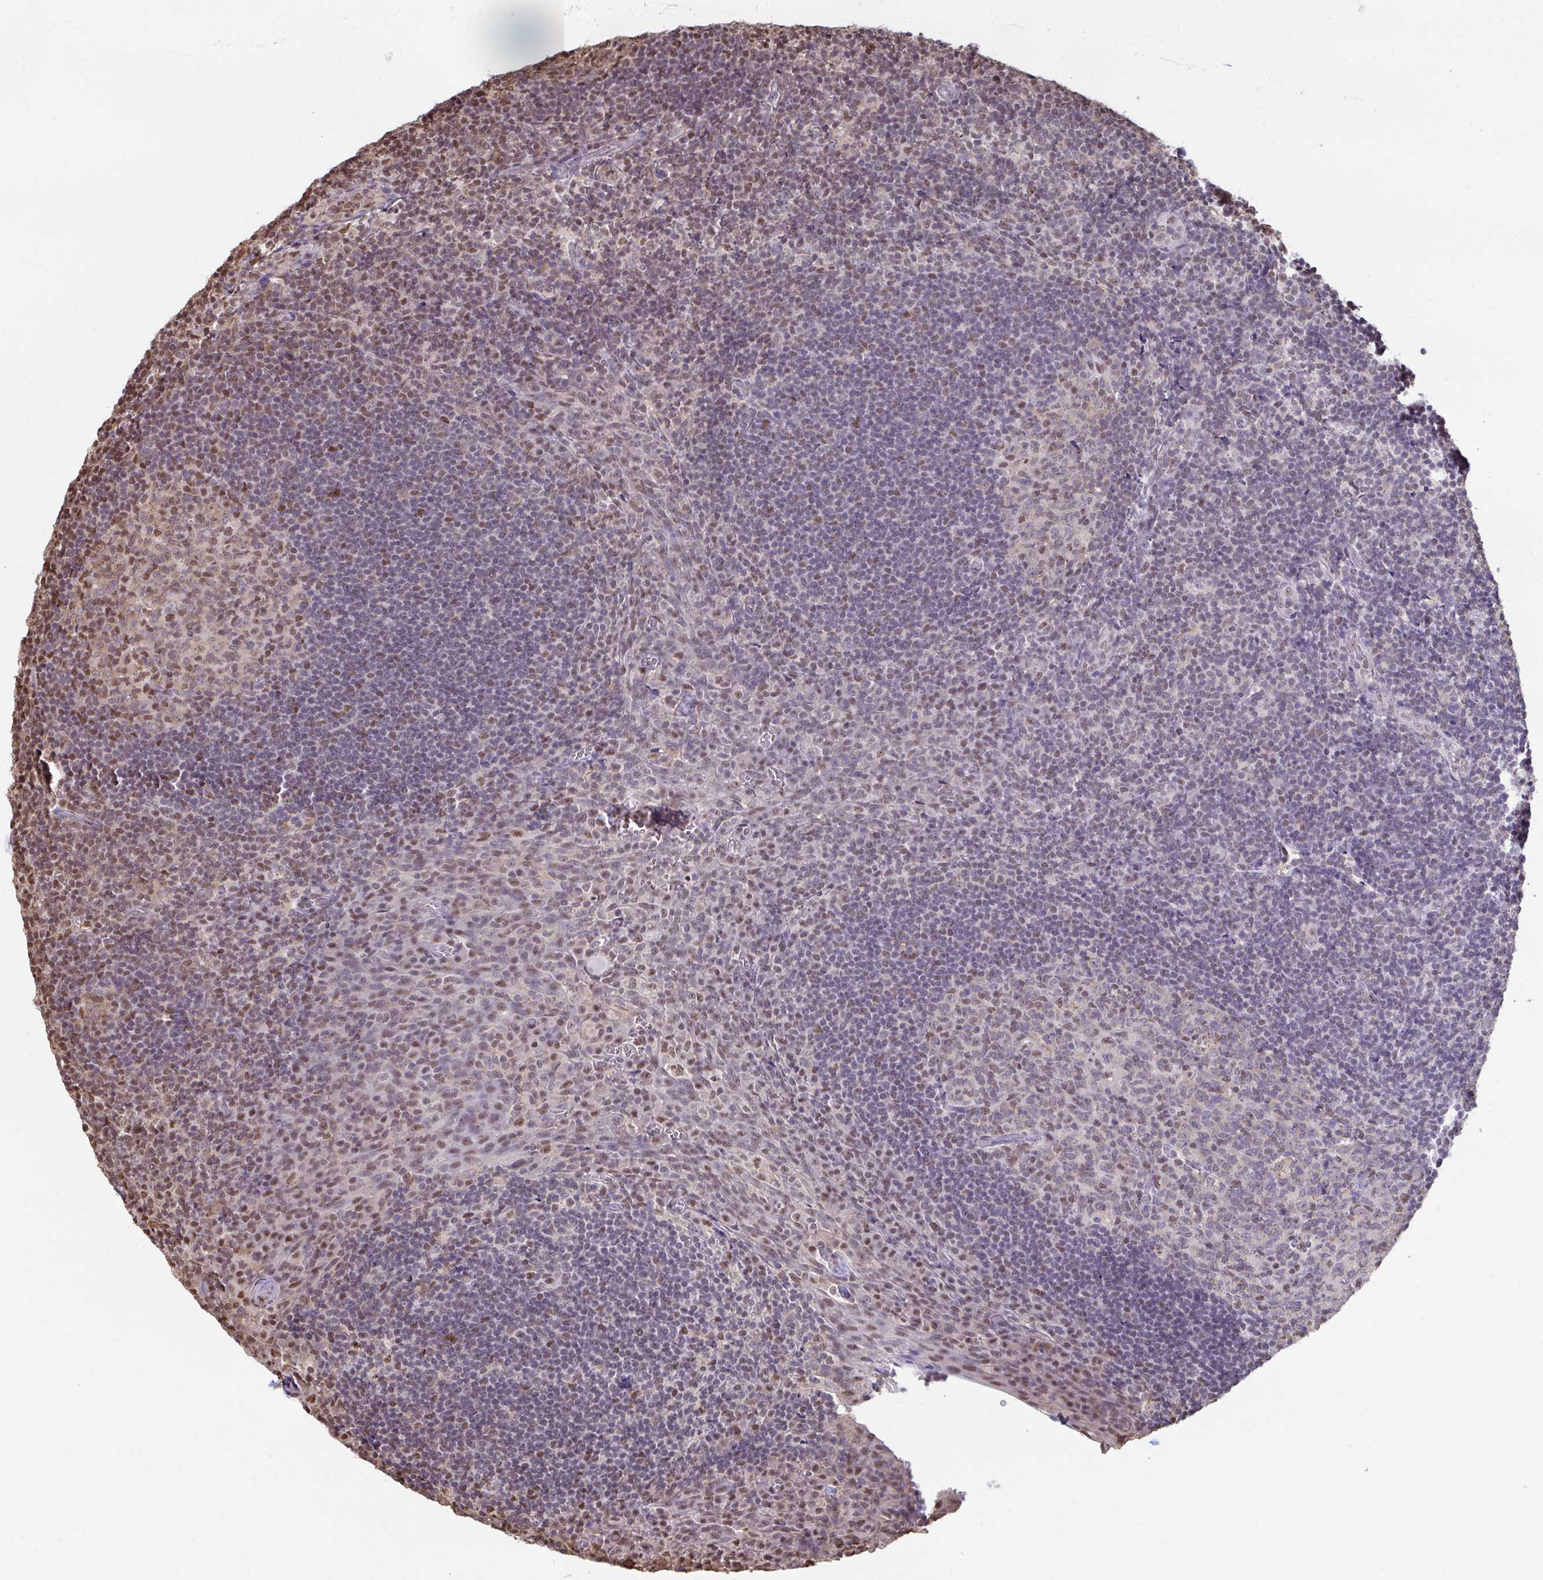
{"staining": {"intensity": "moderate", "quantity": "25%-75%", "location": "nuclear"}, "tissue": "tonsil", "cell_type": "Germinal center cells", "image_type": "normal", "snomed": [{"axis": "morphology", "description": "Normal tissue, NOS"}, {"axis": "topography", "description": "Tonsil"}], "caption": "Moderate nuclear staining for a protein is appreciated in approximately 25%-75% of germinal center cells of benign tonsil using immunohistochemistry.", "gene": "ING4", "patient": {"sex": "male", "age": 17}}